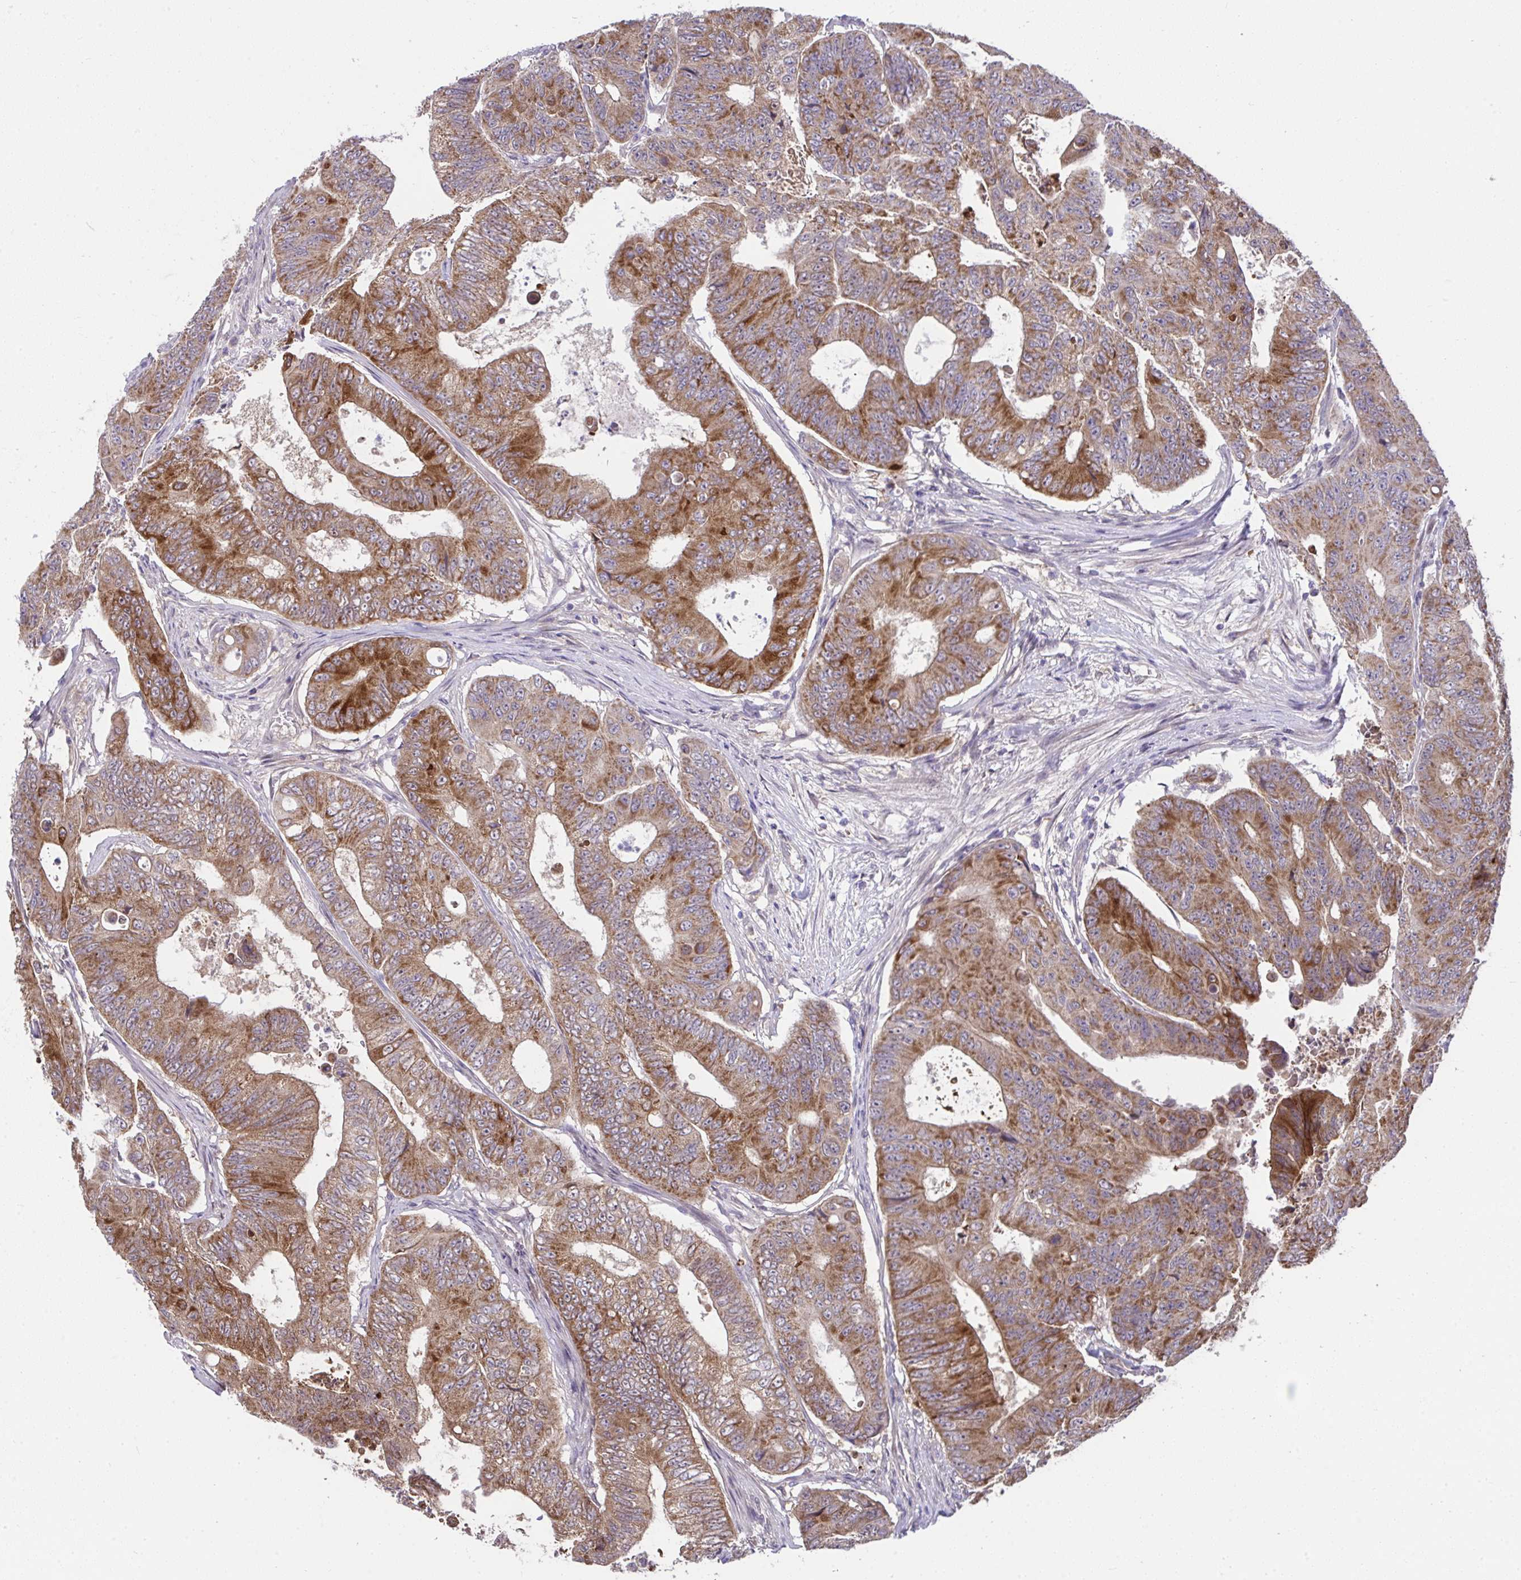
{"staining": {"intensity": "strong", "quantity": ">75%", "location": "cytoplasmic/membranous"}, "tissue": "colorectal cancer", "cell_type": "Tumor cells", "image_type": "cancer", "snomed": [{"axis": "morphology", "description": "Adenocarcinoma, NOS"}, {"axis": "topography", "description": "Colon"}], "caption": "Protein expression analysis of human colorectal cancer (adenocarcinoma) reveals strong cytoplasmic/membranous expression in about >75% of tumor cells. (DAB (3,3'-diaminobenzidine) IHC, brown staining for protein, blue staining for nuclei).", "gene": "RDH14", "patient": {"sex": "female", "age": 48}}